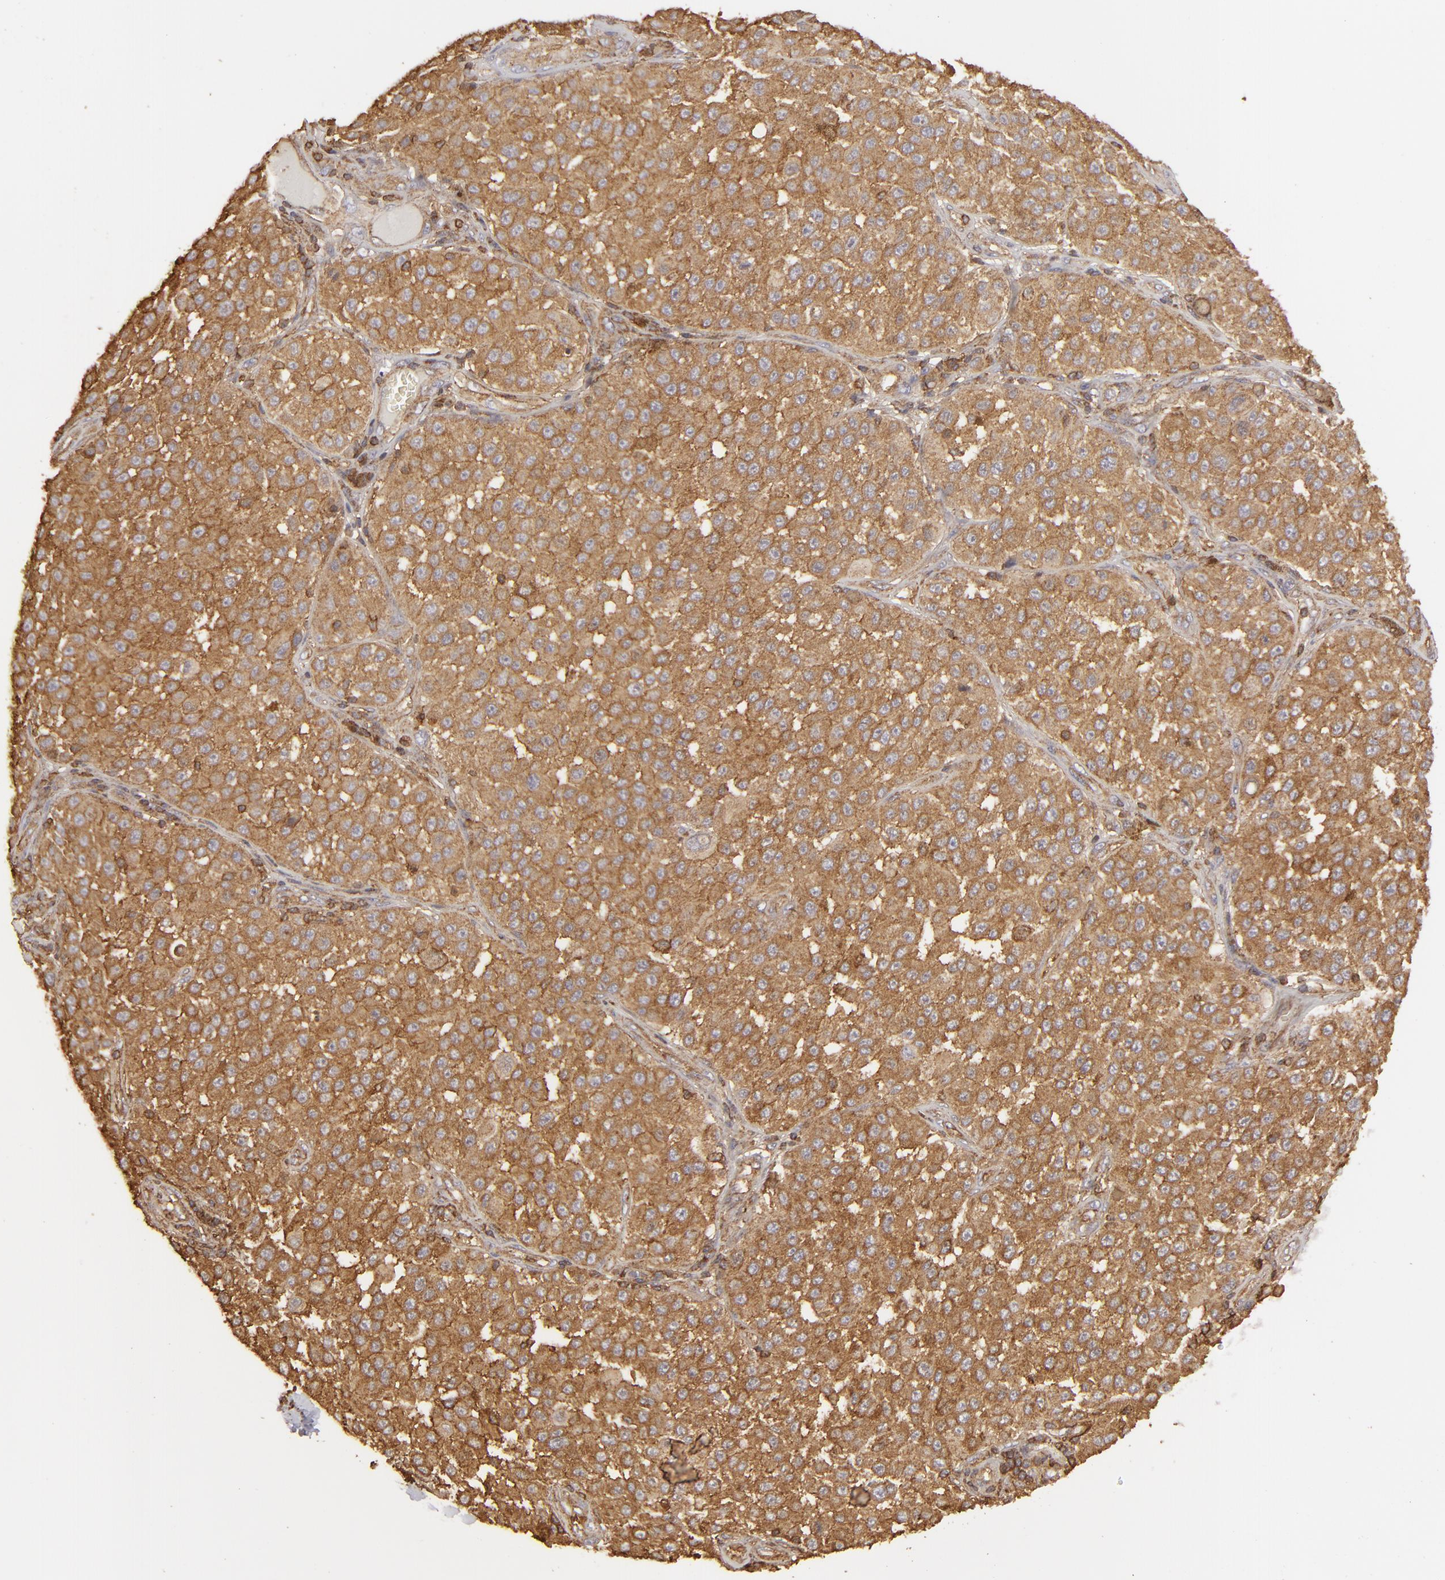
{"staining": {"intensity": "strong", "quantity": ">75%", "location": "cytoplasmic/membranous"}, "tissue": "melanoma", "cell_type": "Tumor cells", "image_type": "cancer", "snomed": [{"axis": "morphology", "description": "Malignant melanoma, NOS"}, {"axis": "topography", "description": "Skin"}], "caption": "Brown immunohistochemical staining in melanoma shows strong cytoplasmic/membranous expression in approximately >75% of tumor cells. The protein is stained brown, and the nuclei are stained in blue (DAB (3,3'-diaminobenzidine) IHC with brightfield microscopy, high magnification).", "gene": "ACTB", "patient": {"sex": "female", "age": 64}}